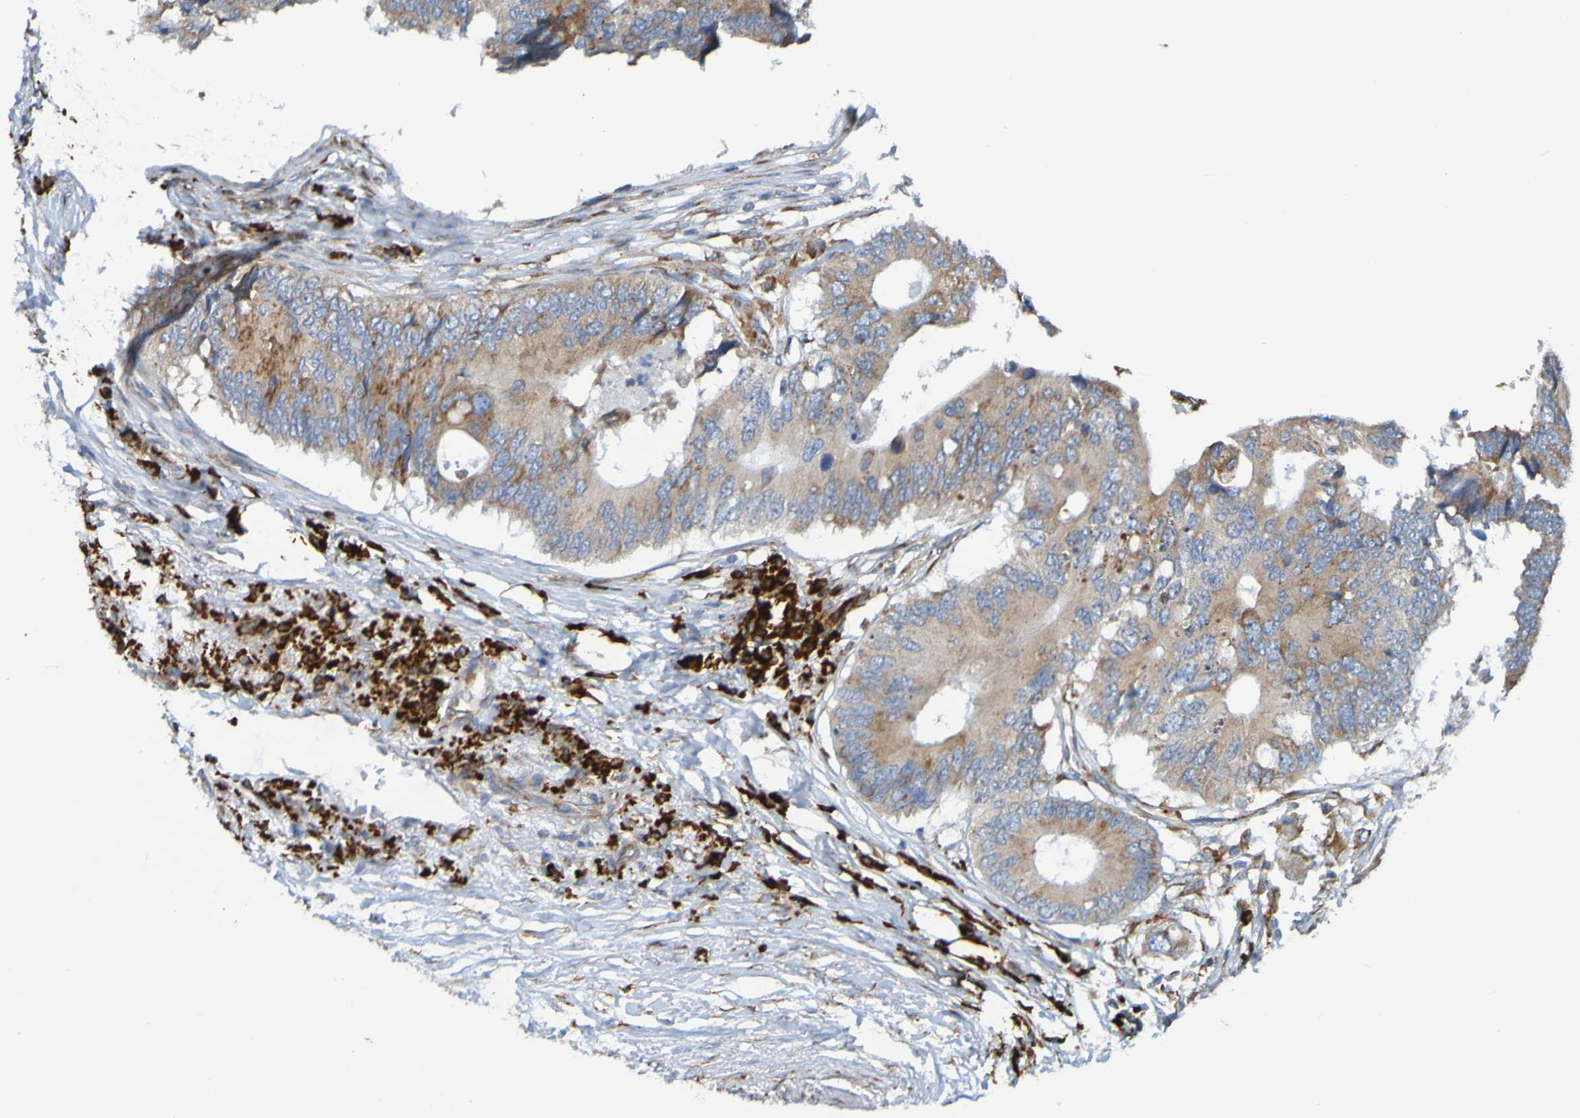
{"staining": {"intensity": "weak", "quantity": ">75%", "location": "cytoplasmic/membranous"}, "tissue": "colorectal cancer", "cell_type": "Tumor cells", "image_type": "cancer", "snomed": [{"axis": "morphology", "description": "Adenocarcinoma, NOS"}, {"axis": "topography", "description": "Rectum"}], "caption": "Colorectal cancer was stained to show a protein in brown. There is low levels of weak cytoplasmic/membranous expression in about >75% of tumor cells.", "gene": "SSR1", "patient": {"sex": "male", "age": 55}}